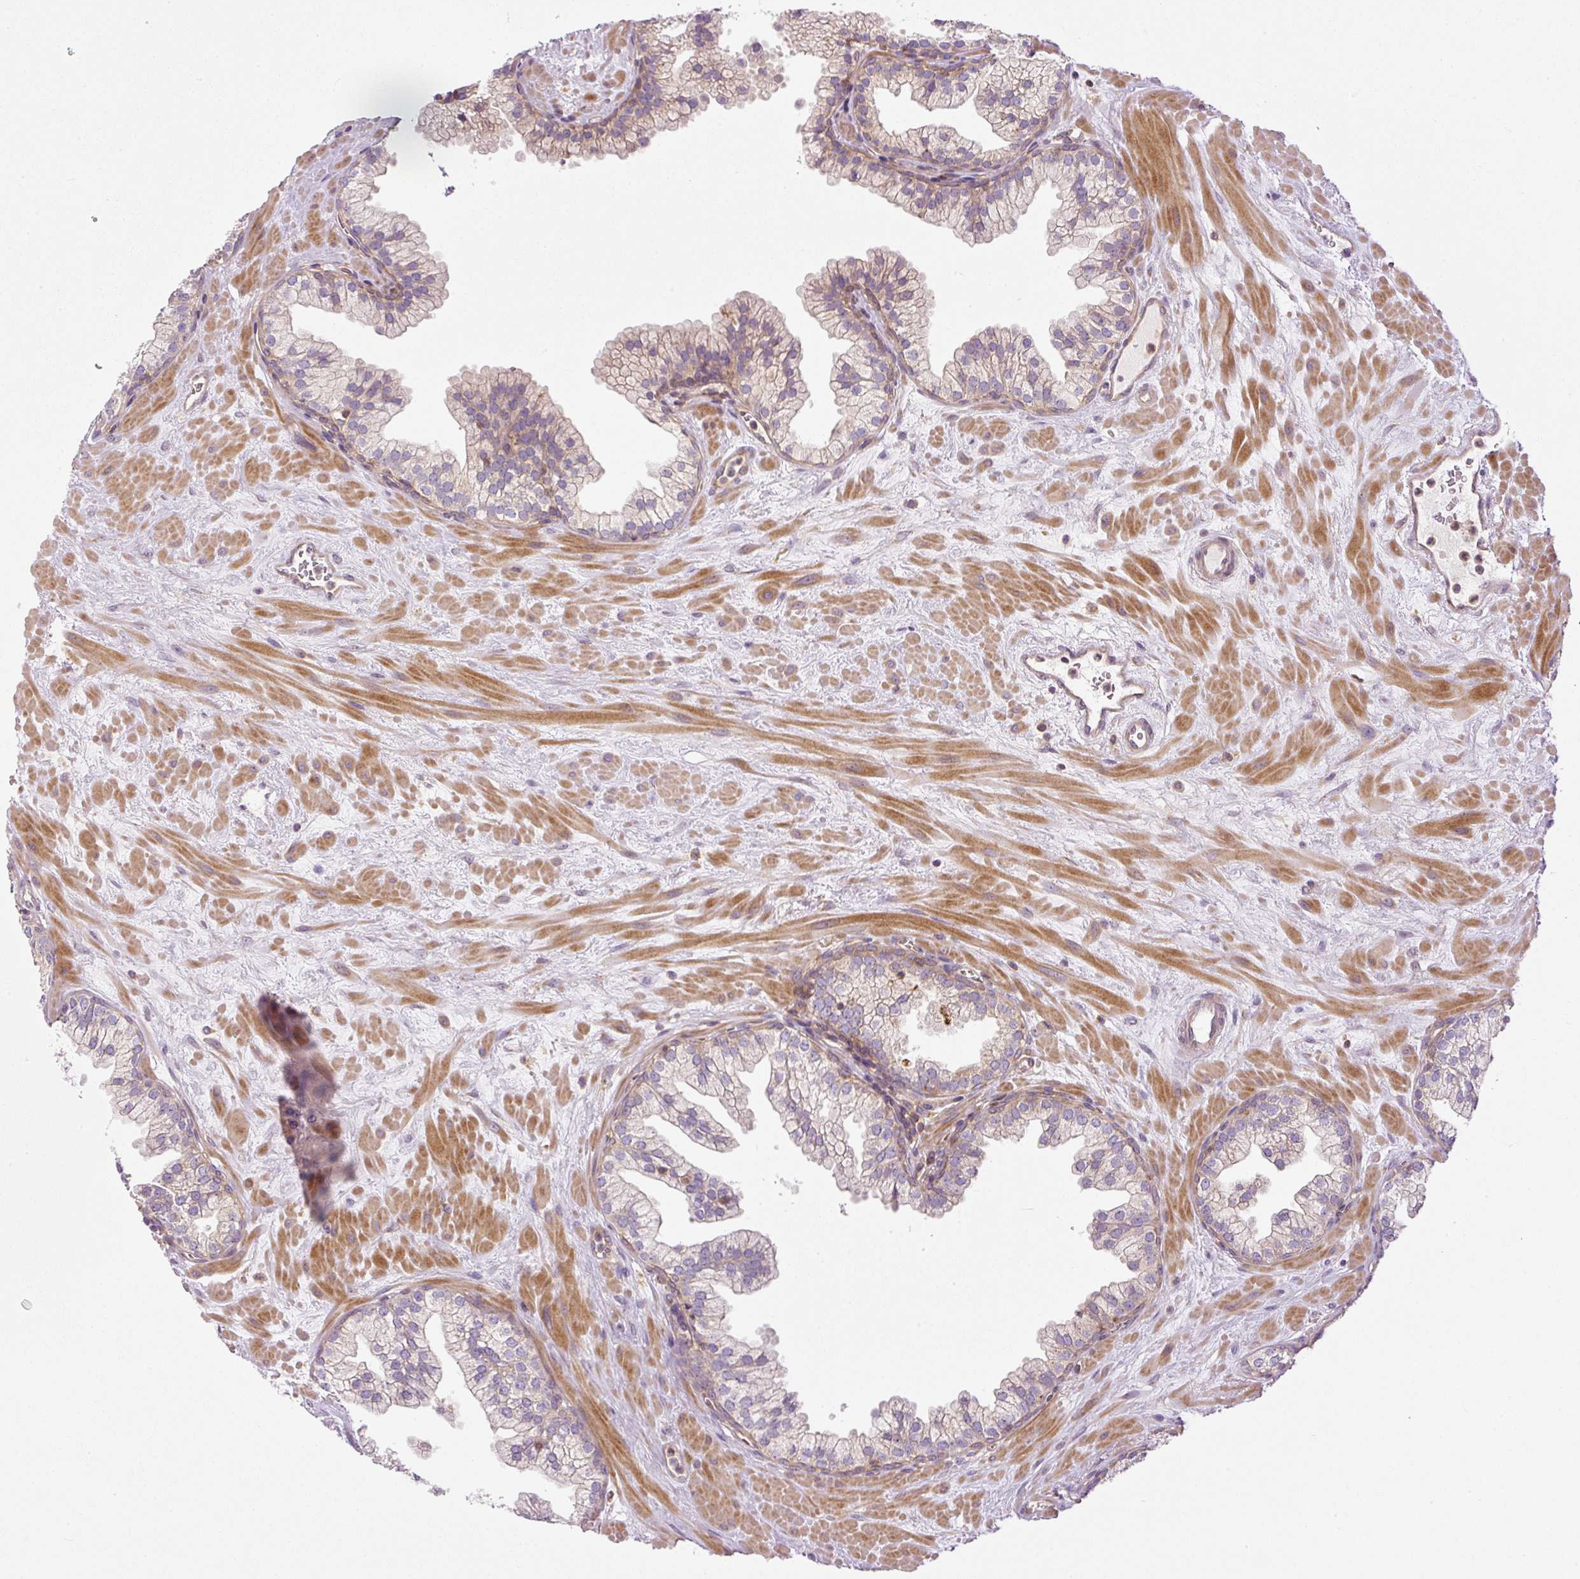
{"staining": {"intensity": "negative", "quantity": "none", "location": "none"}, "tissue": "prostate", "cell_type": "Glandular cells", "image_type": "normal", "snomed": [{"axis": "morphology", "description": "Normal tissue, NOS"}, {"axis": "topography", "description": "Prostate"}, {"axis": "topography", "description": "Peripheral nerve tissue"}], "caption": "DAB immunohistochemical staining of benign prostate shows no significant expression in glandular cells.", "gene": "TBC1D2B", "patient": {"sex": "male", "age": 61}}